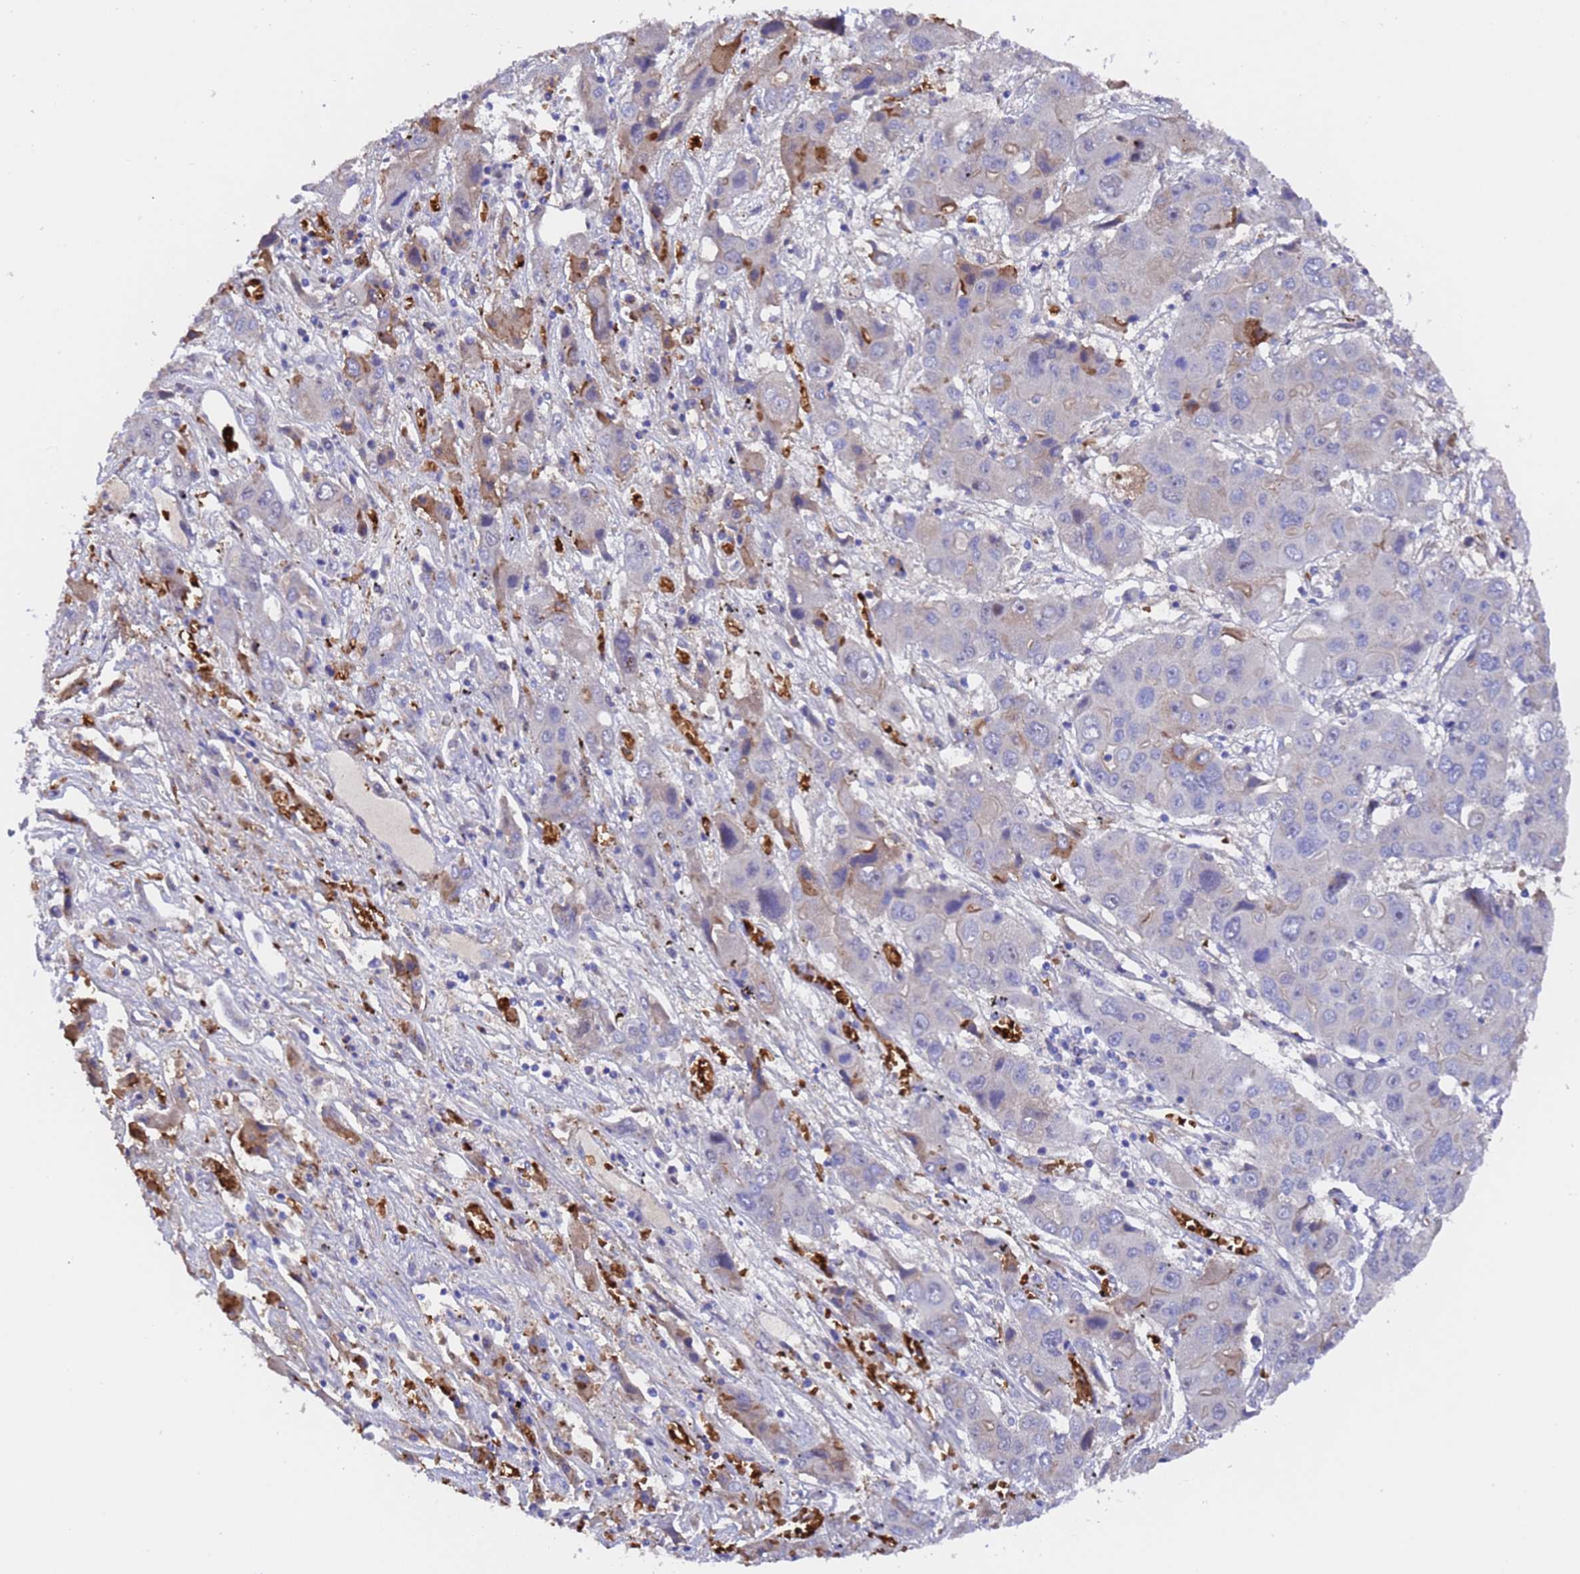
{"staining": {"intensity": "weak", "quantity": "<25%", "location": "cytoplasmic/membranous"}, "tissue": "liver cancer", "cell_type": "Tumor cells", "image_type": "cancer", "snomed": [{"axis": "morphology", "description": "Cholangiocarcinoma"}, {"axis": "topography", "description": "Liver"}], "caption": "Tumor cells are negative for brown protein staining in liver cholangiocarcinoma. Brightfield microscopy of IHC stained with DAB (3,3'-diaminobenzidine) (brown) and hematoxylin (blue), captured at high magnification.", "gene": "ELP6", "patient": {"sex": "male", "age": 67}}